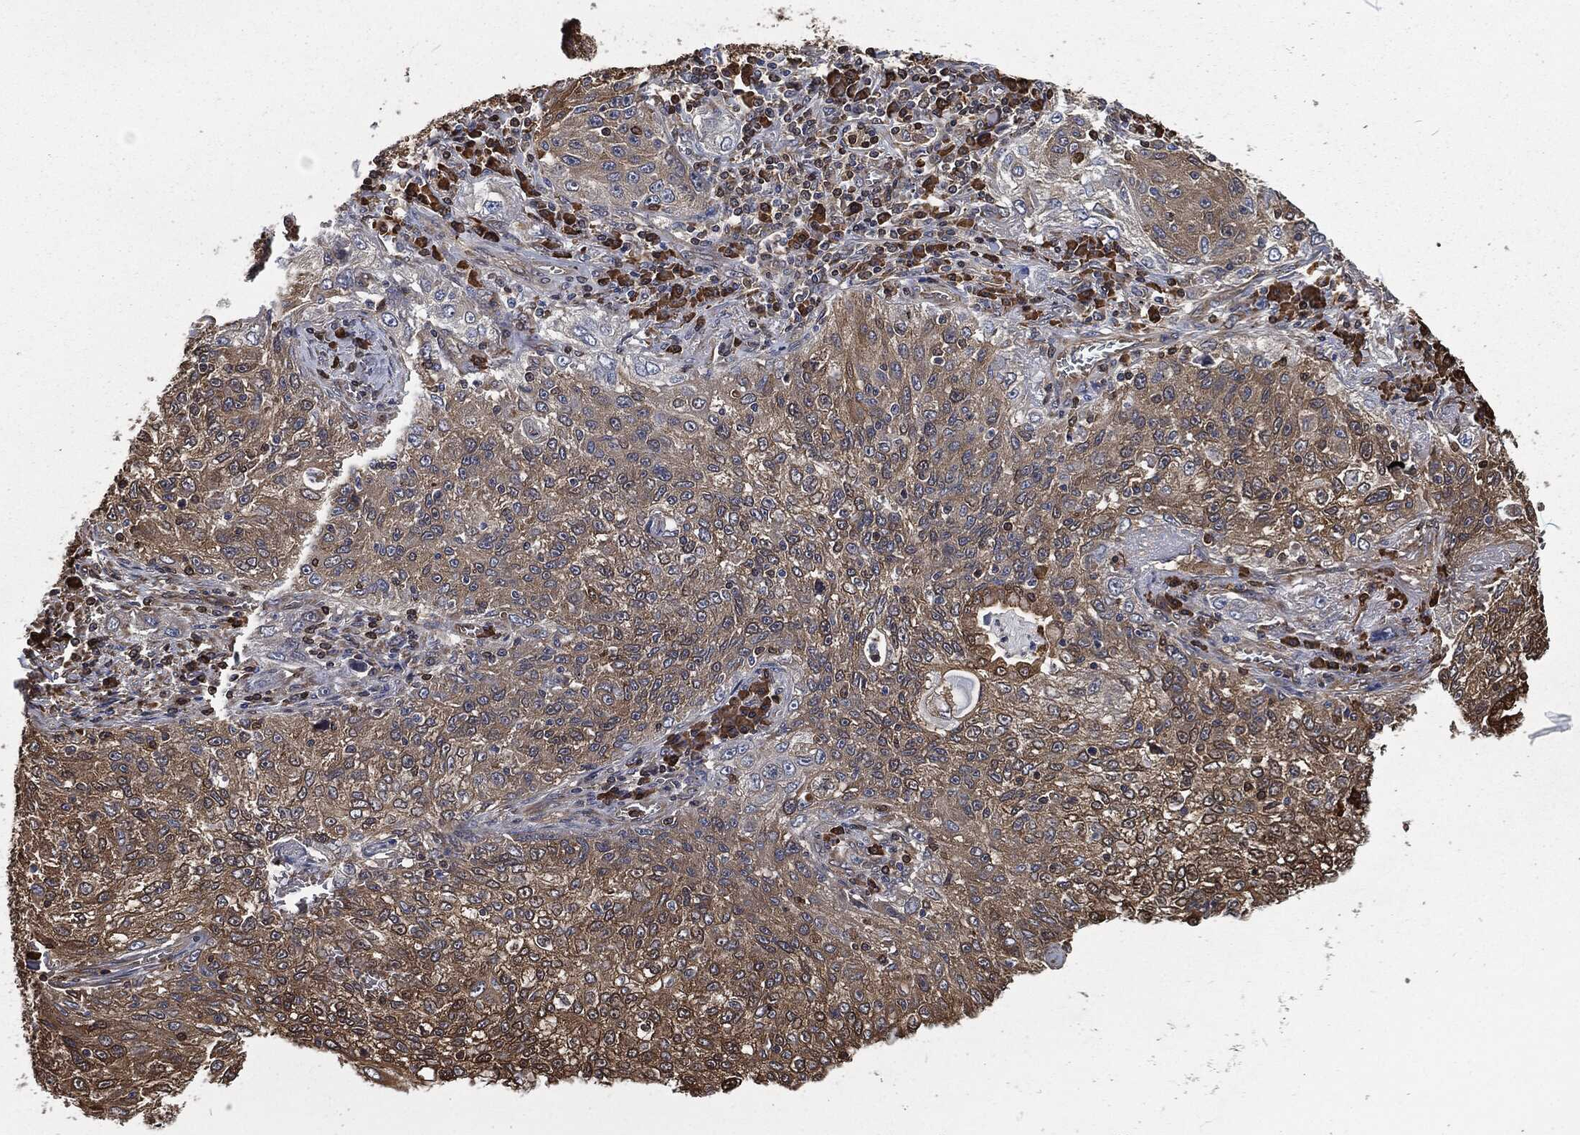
{"staining": {"intensity": "moderate", "quantity": "<25%", "location": "cytoplasmic/membranous"}, "tissue": "lung cancer", "cell_type": "Tumor cells", "image_type": "cancer", "snomed": [{"axis": "morphology", "description": "Squamous cell carcinoma, NOS"}, {"axis": "topography", "description": "Lung"}], "caption": "Human lung cancer stained with a protein marker exhibits moderate staining in tumor cells.", "gene": "PRDX4", "patient": {"sex": "female", "age": 69}}